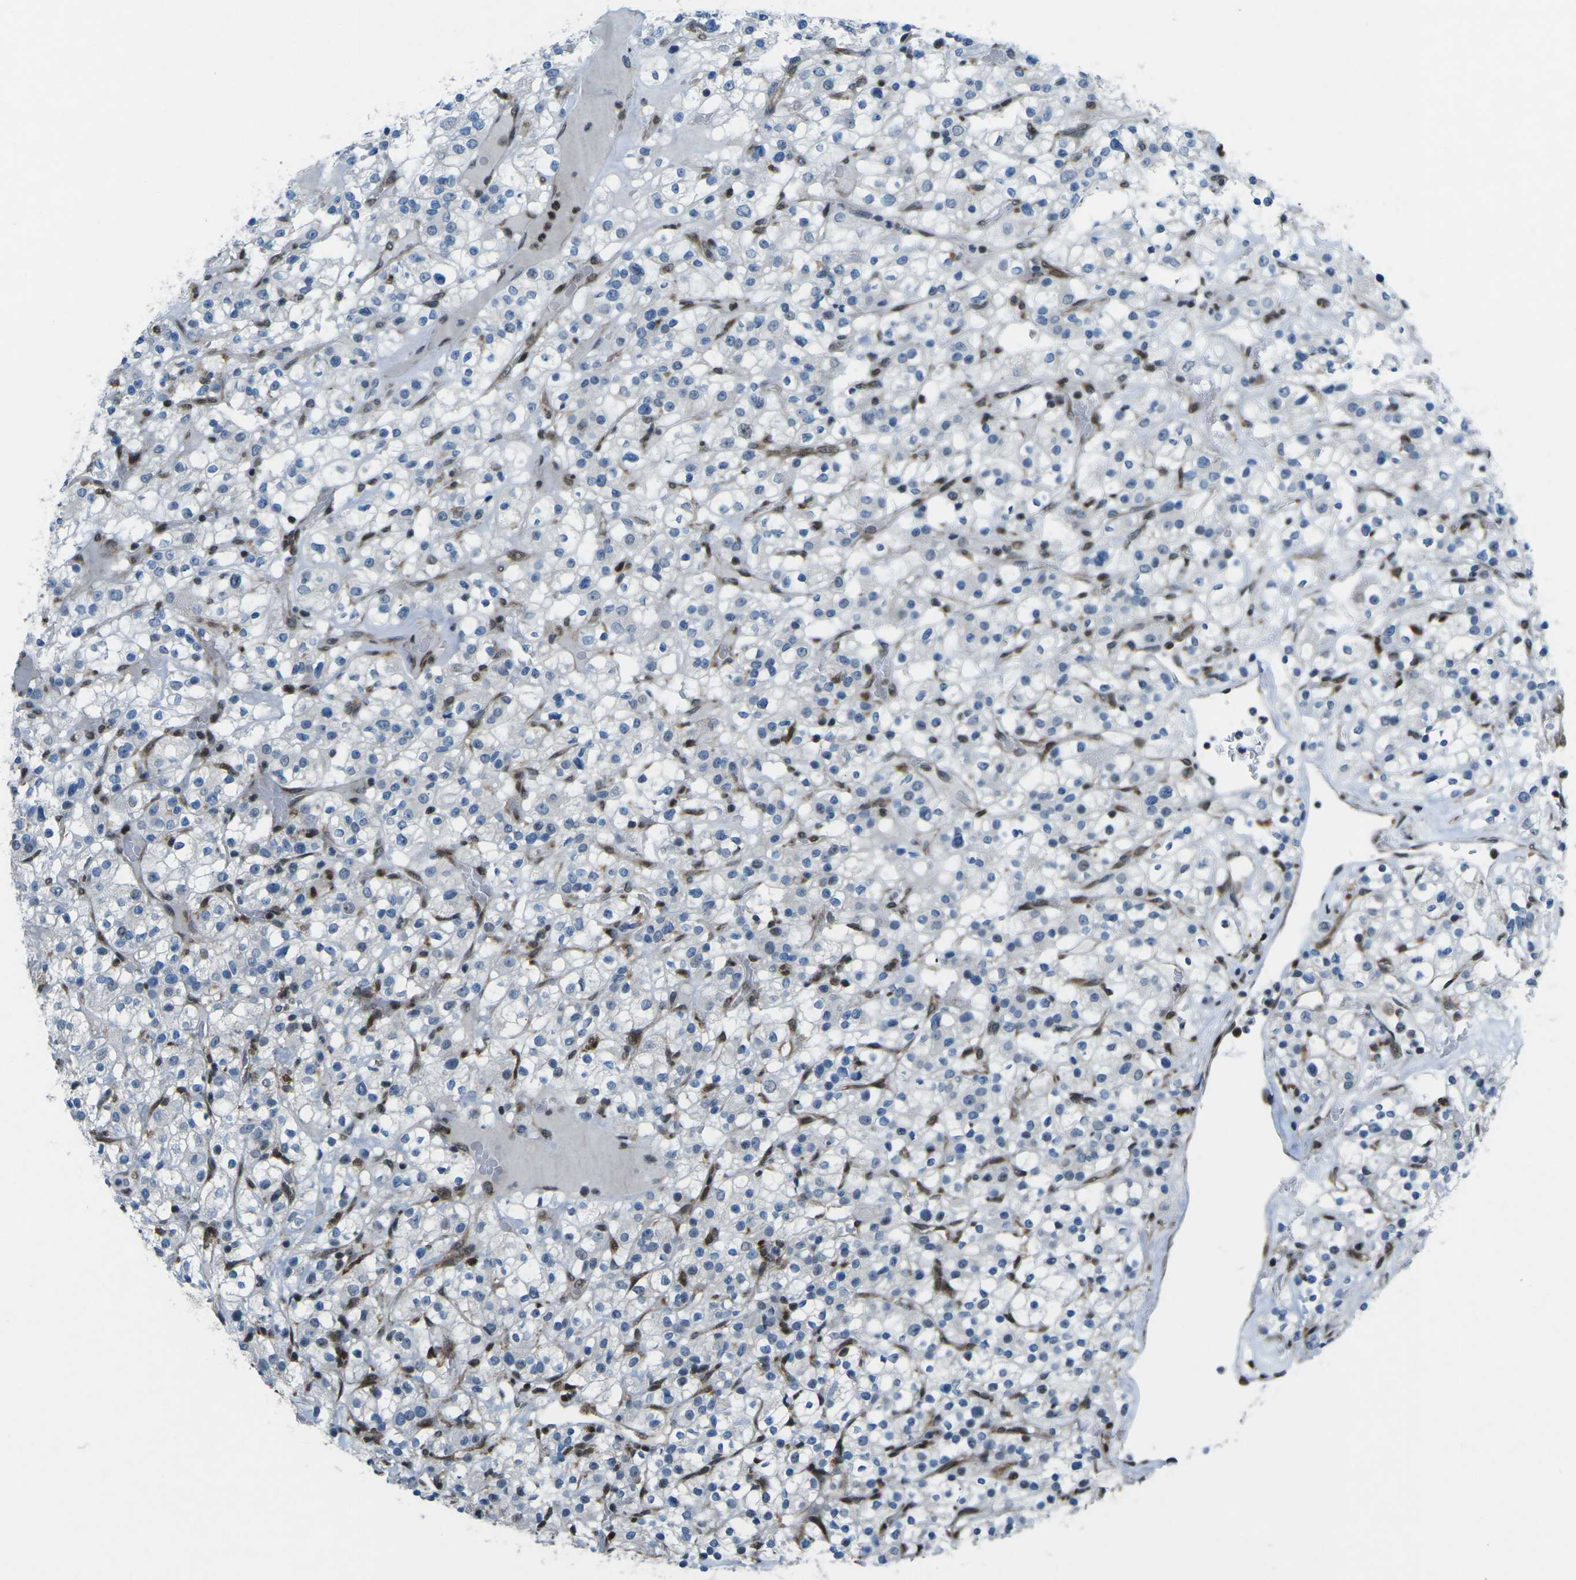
{"staining": {"intensity": "weak", "quantity": "<25%", "location": "nuclear"}, "tissue": "renal cancer", "cell_type": "Tumor cells", "image_type": "cancer", "snomed": [{"axis": "morphology", "description": "Normal tissue, NOS"}, {"axis": "morphology", "description": "Adenocarcinoma, NOS"}, {"axis": "topography", "description": "Kidney"}], "caption": "The photomicrograph displays no significant staining in tumor cells of renal adenocarcinoma.", "gene": "MBNL1", "patient": {"sex": "female", "age": 72}}